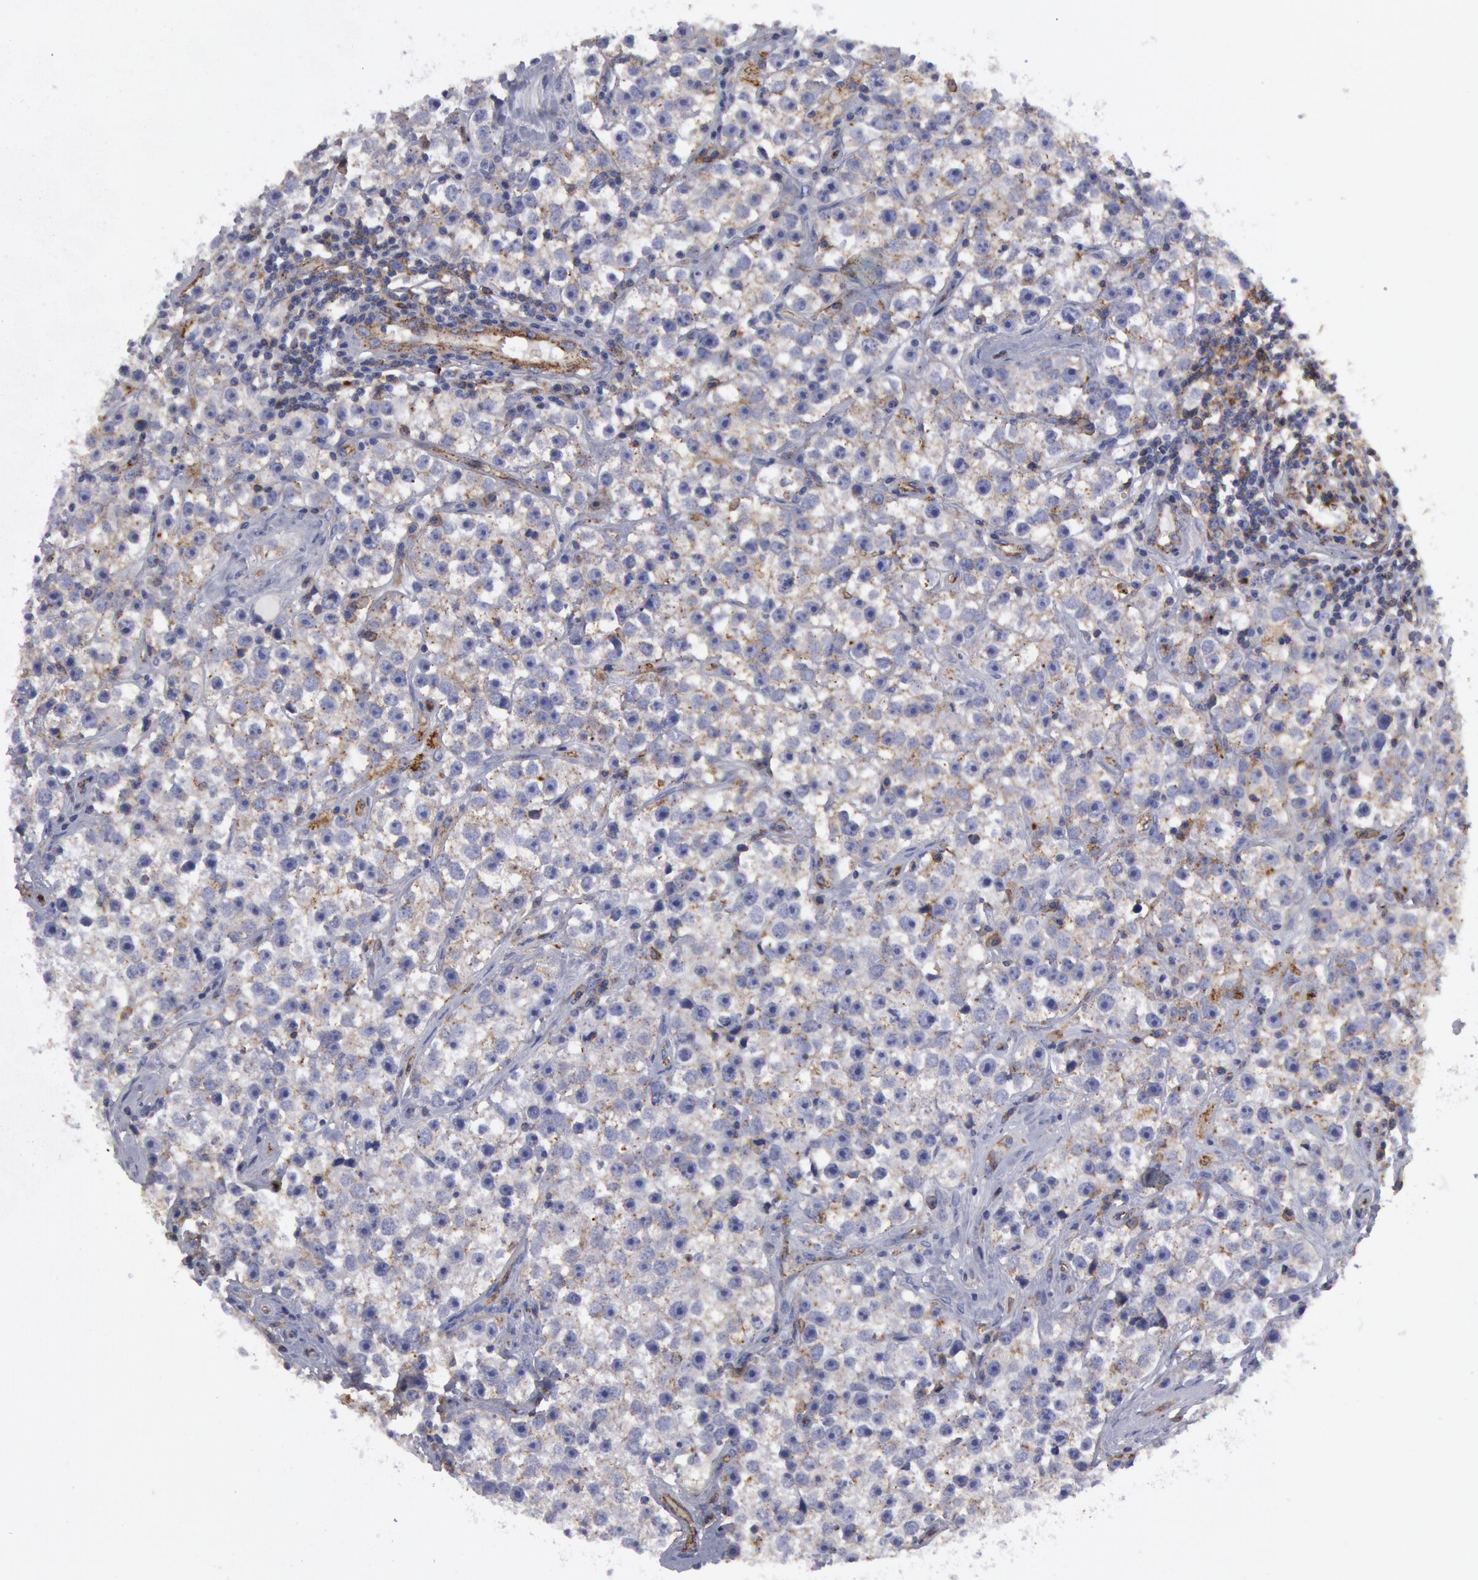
{"staining": {"intensity": "weak", "quantity": "25%-75%", "location": "cytoplasmic/membranous"}, "tissue": "testis cancer", "cell_type": "Tumor cells", "image_type": "cancer", "snomed": [{"axis": "morphology", "description": "Seminoma, NOS"}, {"axis": "topography", "description": "Testis"}], "caption": "Immunohistochemical staining of human seminoma (testis) reveals low levels of weak cytoplasmic/membranous protein staining in approximately 25%-75% of tumor cells. The protein is stained brown, and the nuclei are stained in blue (DAB IHC with brightfield microscopy, high magnification).", "gene": "FLOT1", "patient": {"sex": "male", "age": 32}}